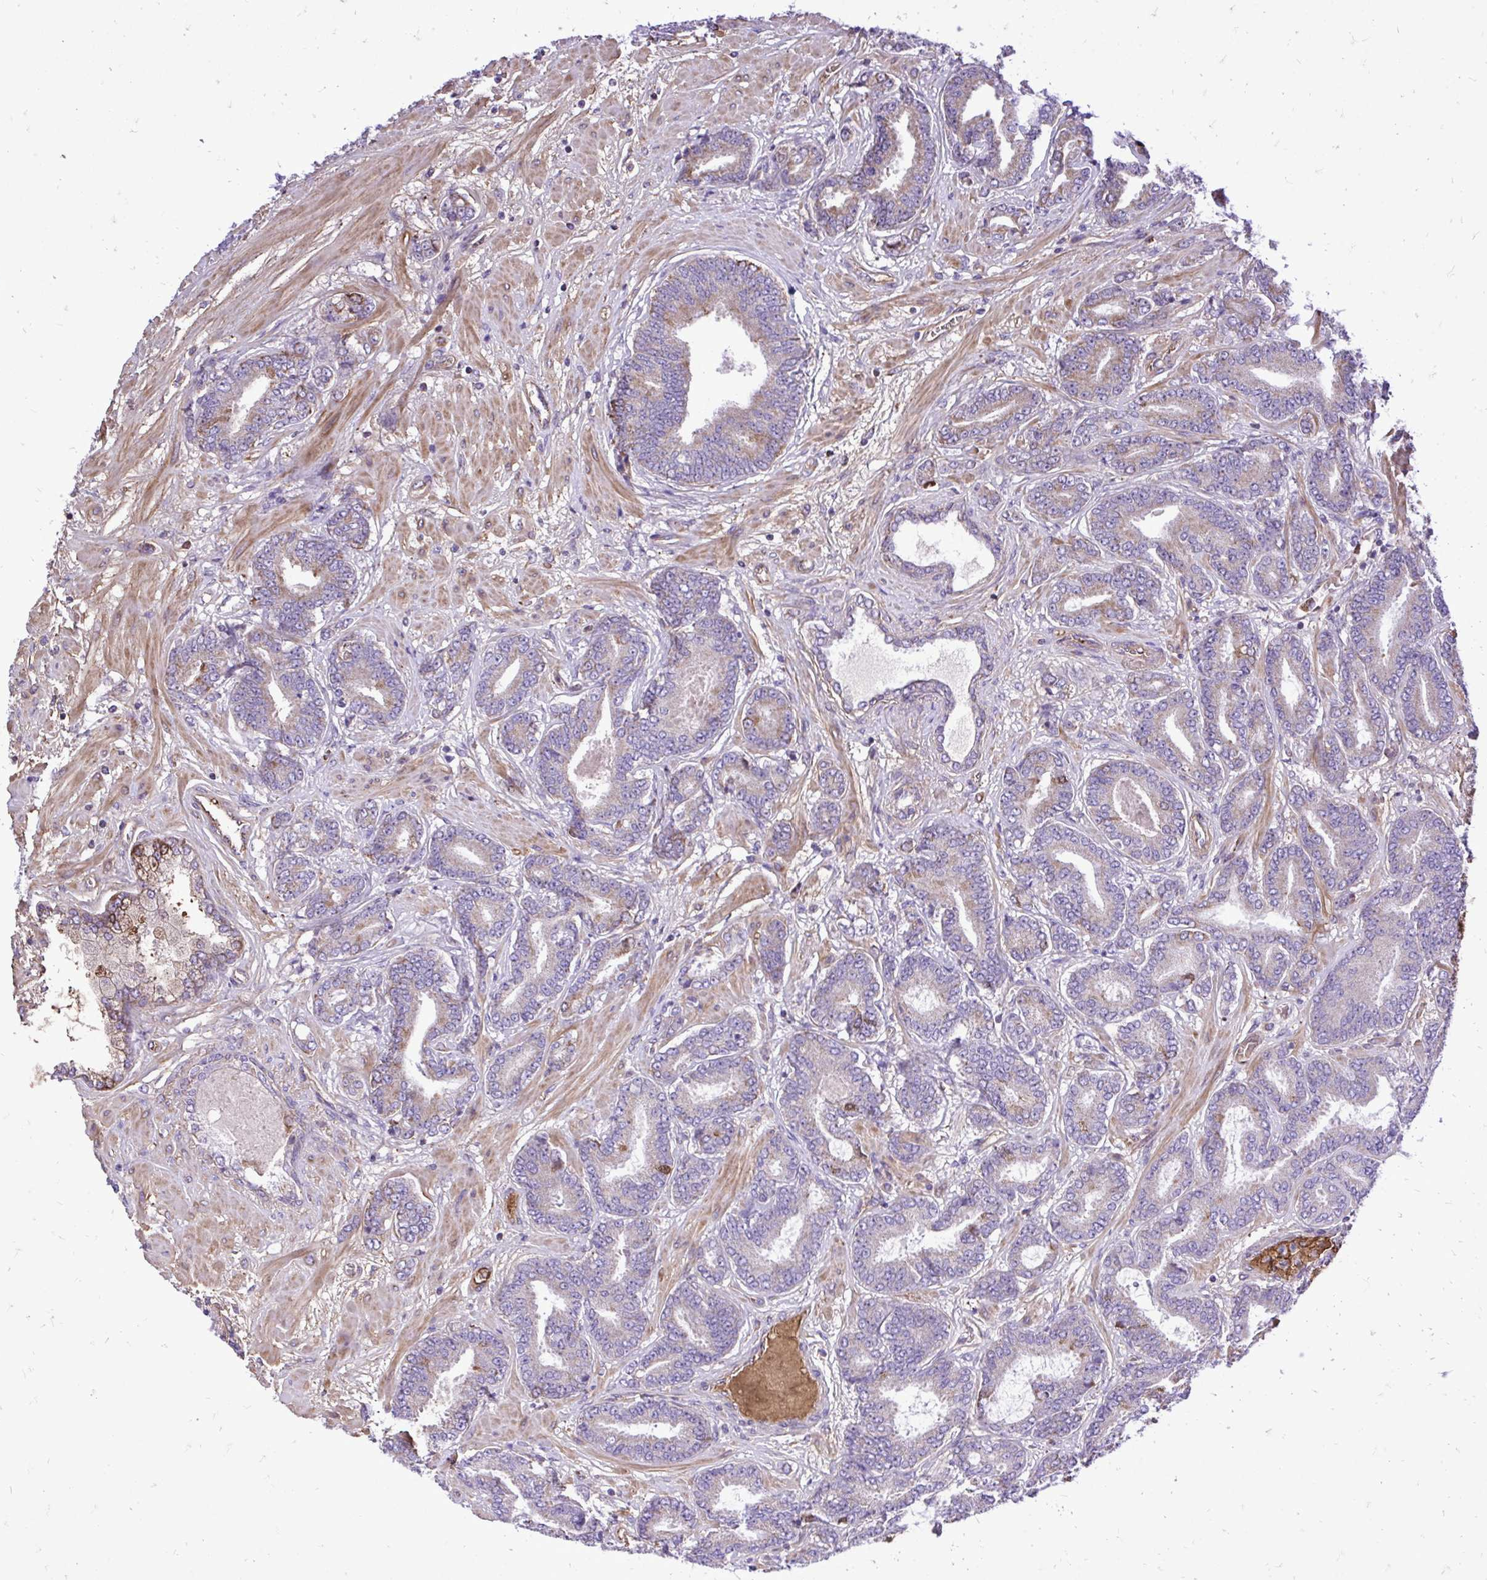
{"staining": {"intensity": "negative", "quantity": "none", "location": "none"}, "tissue": "prostate cancer", "cell_type": "Tumor cells", "image_type": "cancer", "snomed": [{"axis": "morphology", "description": "Adenocarcinoma, High grade"}, {"axis": "topography", "description": "Prostate"}], "caption": "IHC of human high-grade adenocarcinoma (prostate) reveals no staining in tumor cells.", "gene": "ATP13A2", "patient": {"sex": "male", "age": 62}}